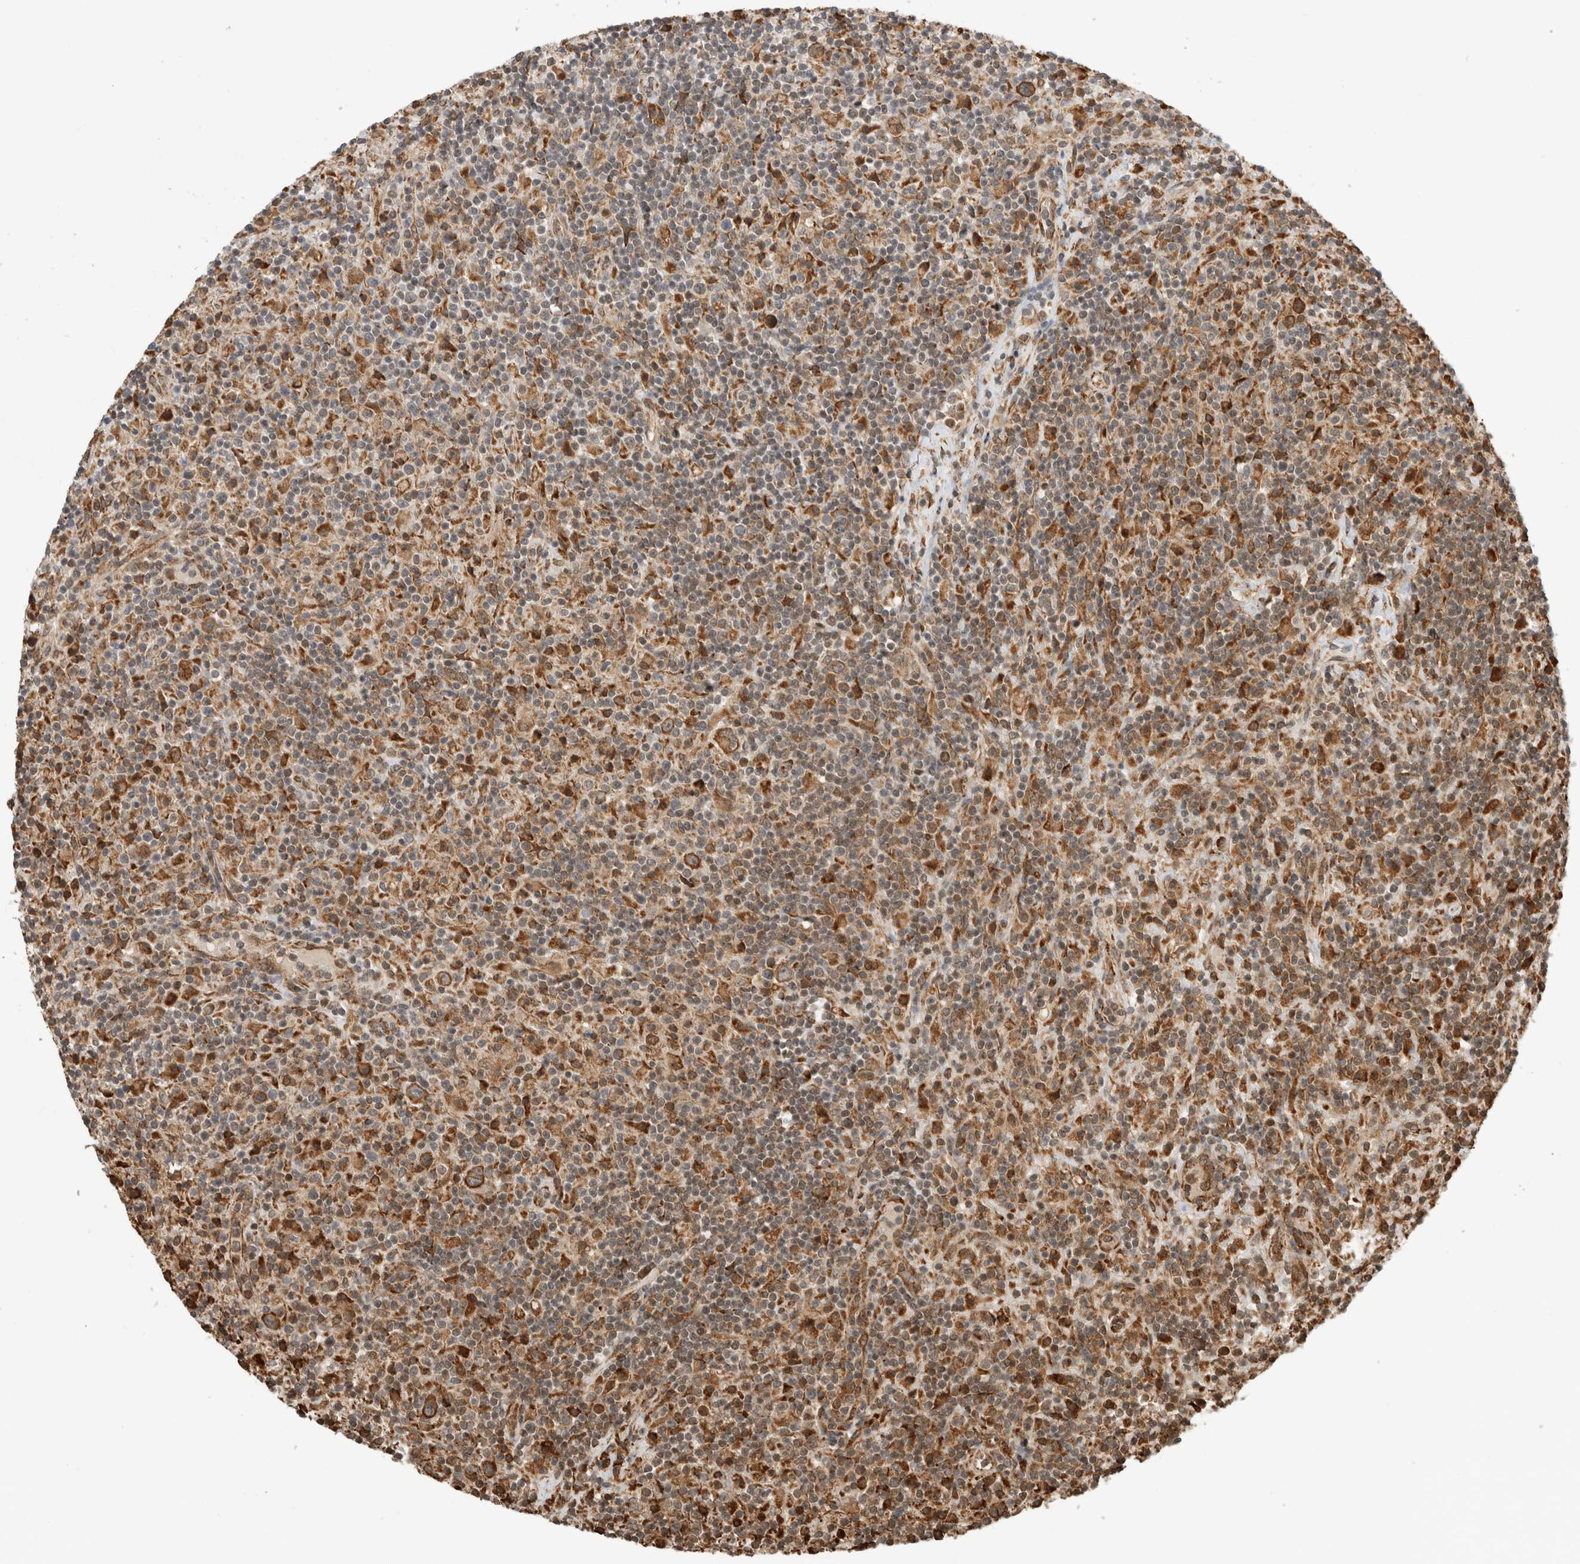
{"staining": {"intensity": "moderate", "quantity": ">75%", "location": "cytoplasmic/membranous"}, "tissue": "lymphoma", "cell_type": "Tumor cells", "image_type": "cancer", "snomed": [{"axis": "morphology", "description": "Hodgkin's disease, NOS"}, {"axis": "topography", "description": "Lymph node"}], "caption": "Immunohistochemistry (IHC) staining of Hodgkin's disease, which reveals medium levels of moderate cytoplasmic/membranous positivity in about >75% of tumor cells indicating moderate cytoplasmic/membranous protein staining. The staining was performed using DAB (3,3'-diaminobenzidine) (brown) for protein detection and nuclei were counterstained in hematoxylin (blue).", "gene": "MS4A7", "patient": {"sex": "male", "age": 70}}